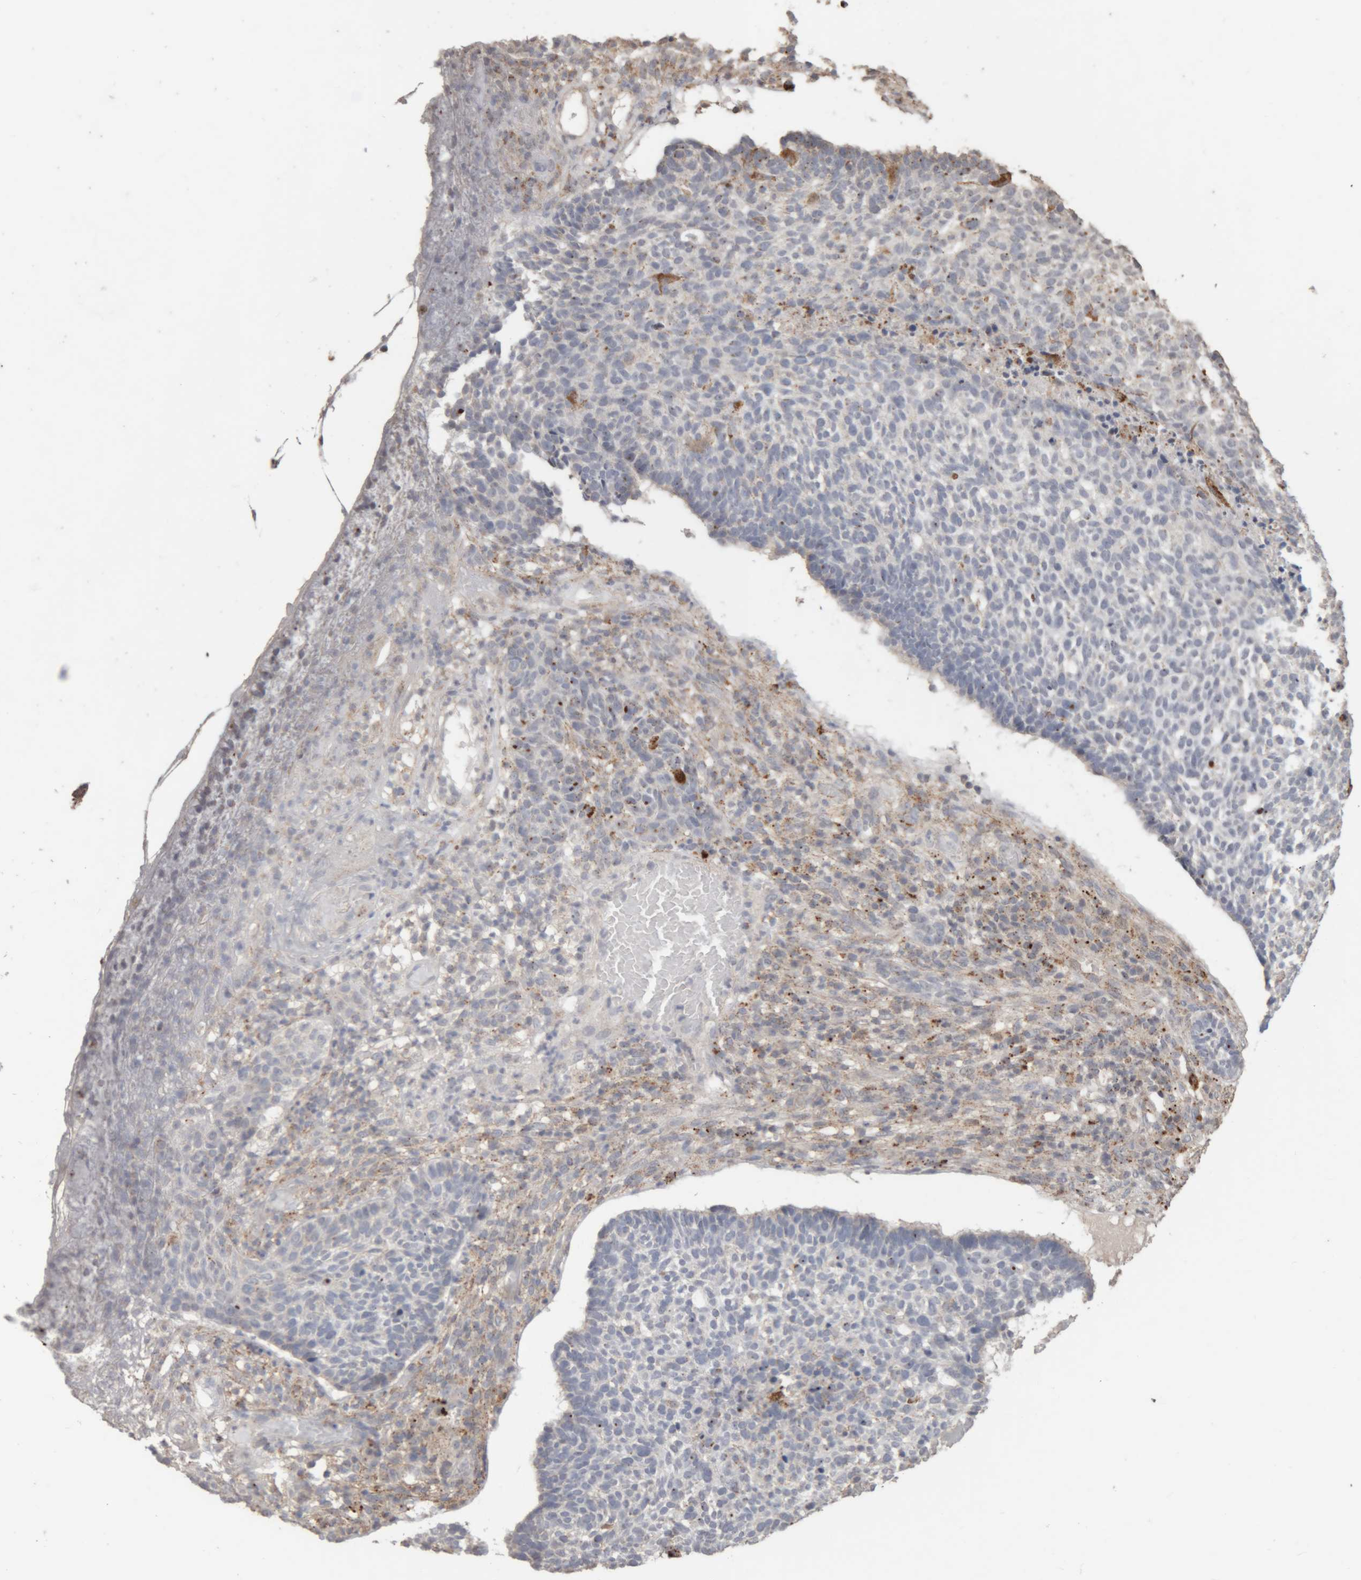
{"staining": {"intensity": "negative", "quantity": "none", "location": "none"}, "tissue": "skin cancer", "cell_type": "Tumor cells", "image_type": "cancer", "snomed": [{"axis": "morphology", "description": "Basal cell carcinoma"}, {"axis": "topography", "description": "Skin"}], "caption": "Tumor cells show no significant staining in basal cell carcinoma (skin).", "gene": "ARSA", "patient": {"sex": "male", "age": 85}}